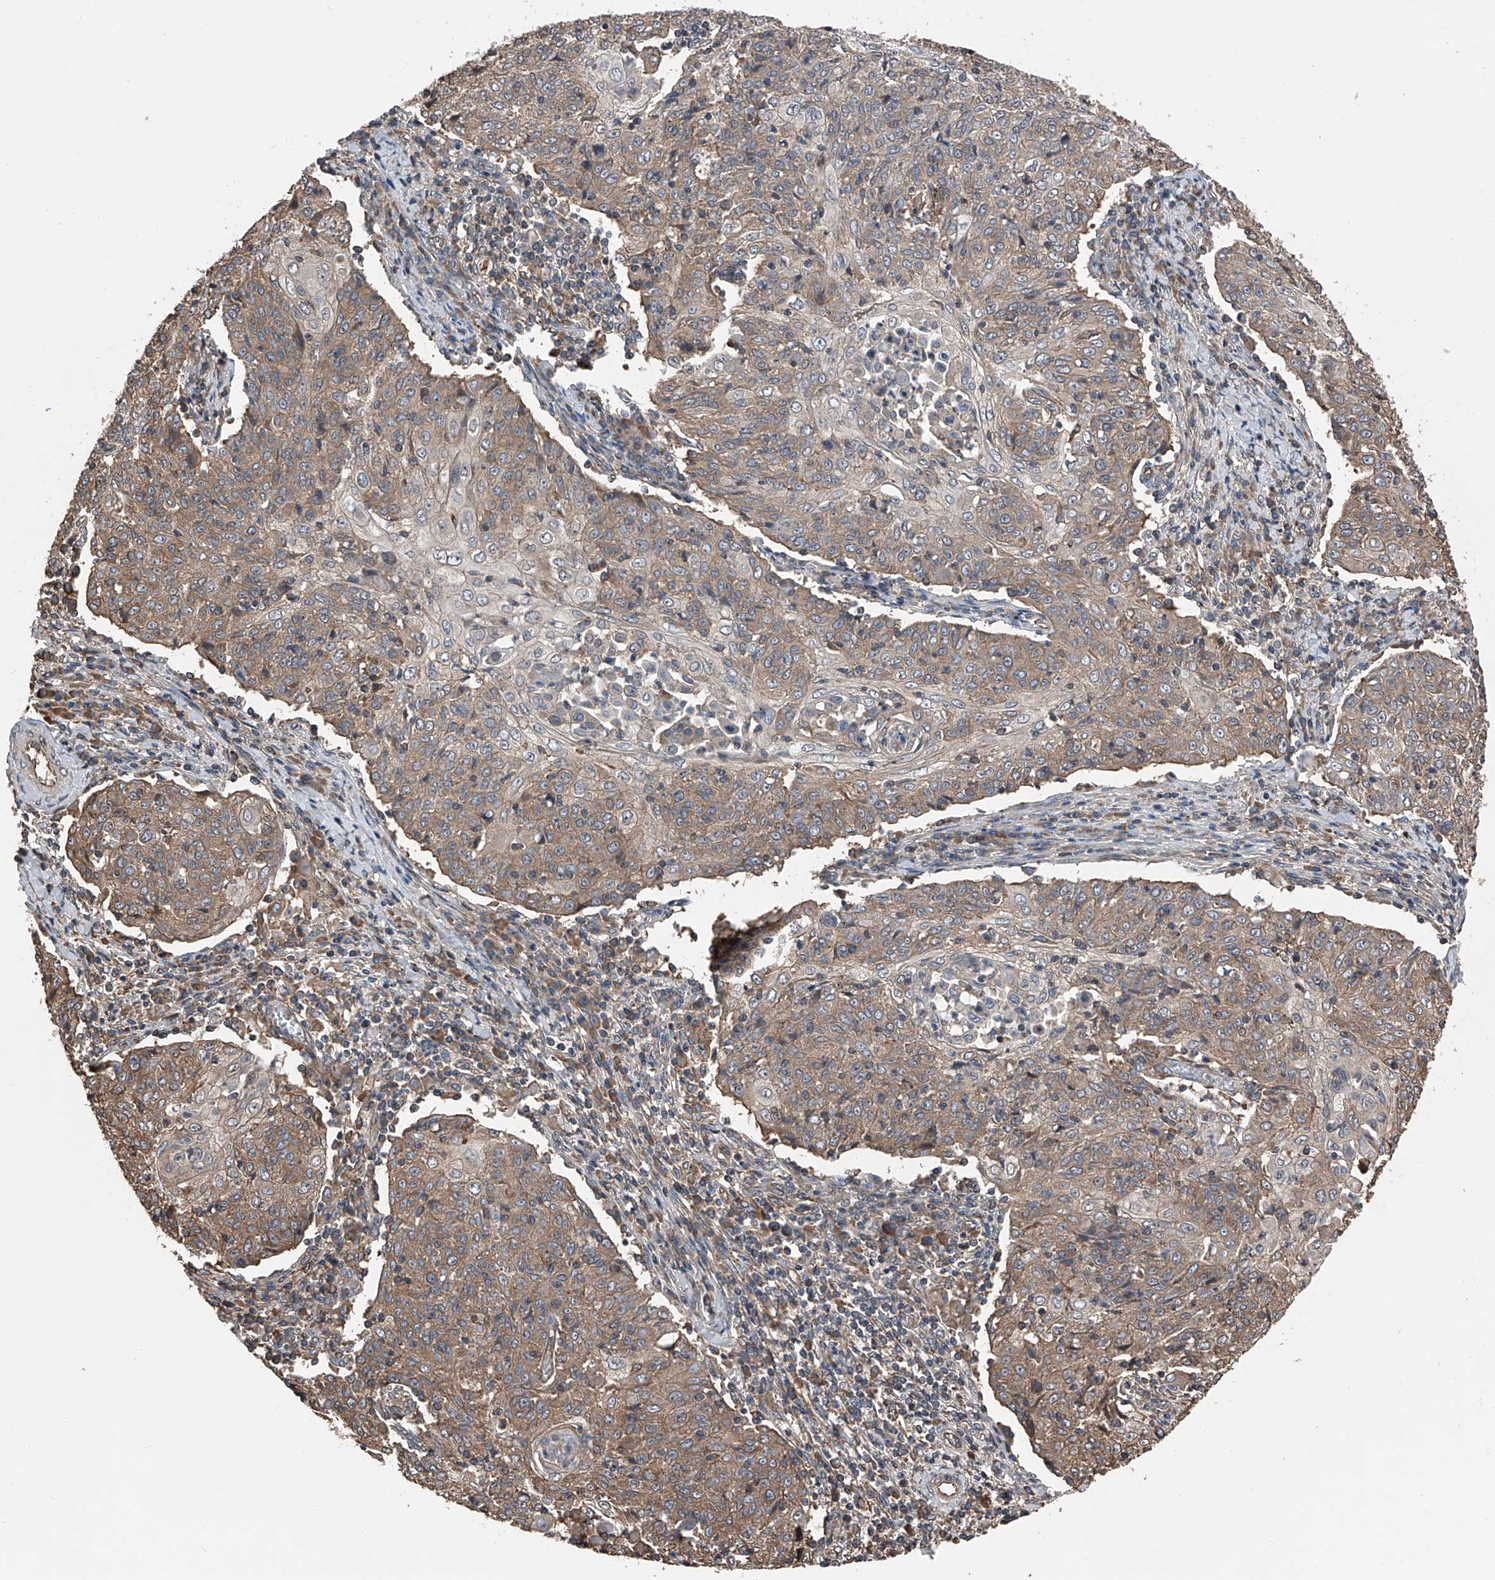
{"staining": {"intensity": "moderate", "quantity": ">75%", "location": "cytoplasmic/membranous"}, "tissue": "cervical cancer", "cell_type": "Tumor cells", "image_type": "cancer", "snomed": [{"axis": "morphology", "description": "Squamous cell carcinoma, NOS"}, {"axis": "topography", "description": "Cervix"}], "caption": "Moderate cytoplasmic/membranous positivity is present in about >75% of tumor cells in cervical squamous cell carcinoma.", "gene": "KCNJ2", "patient": {"sex": "female", "age": 48}}